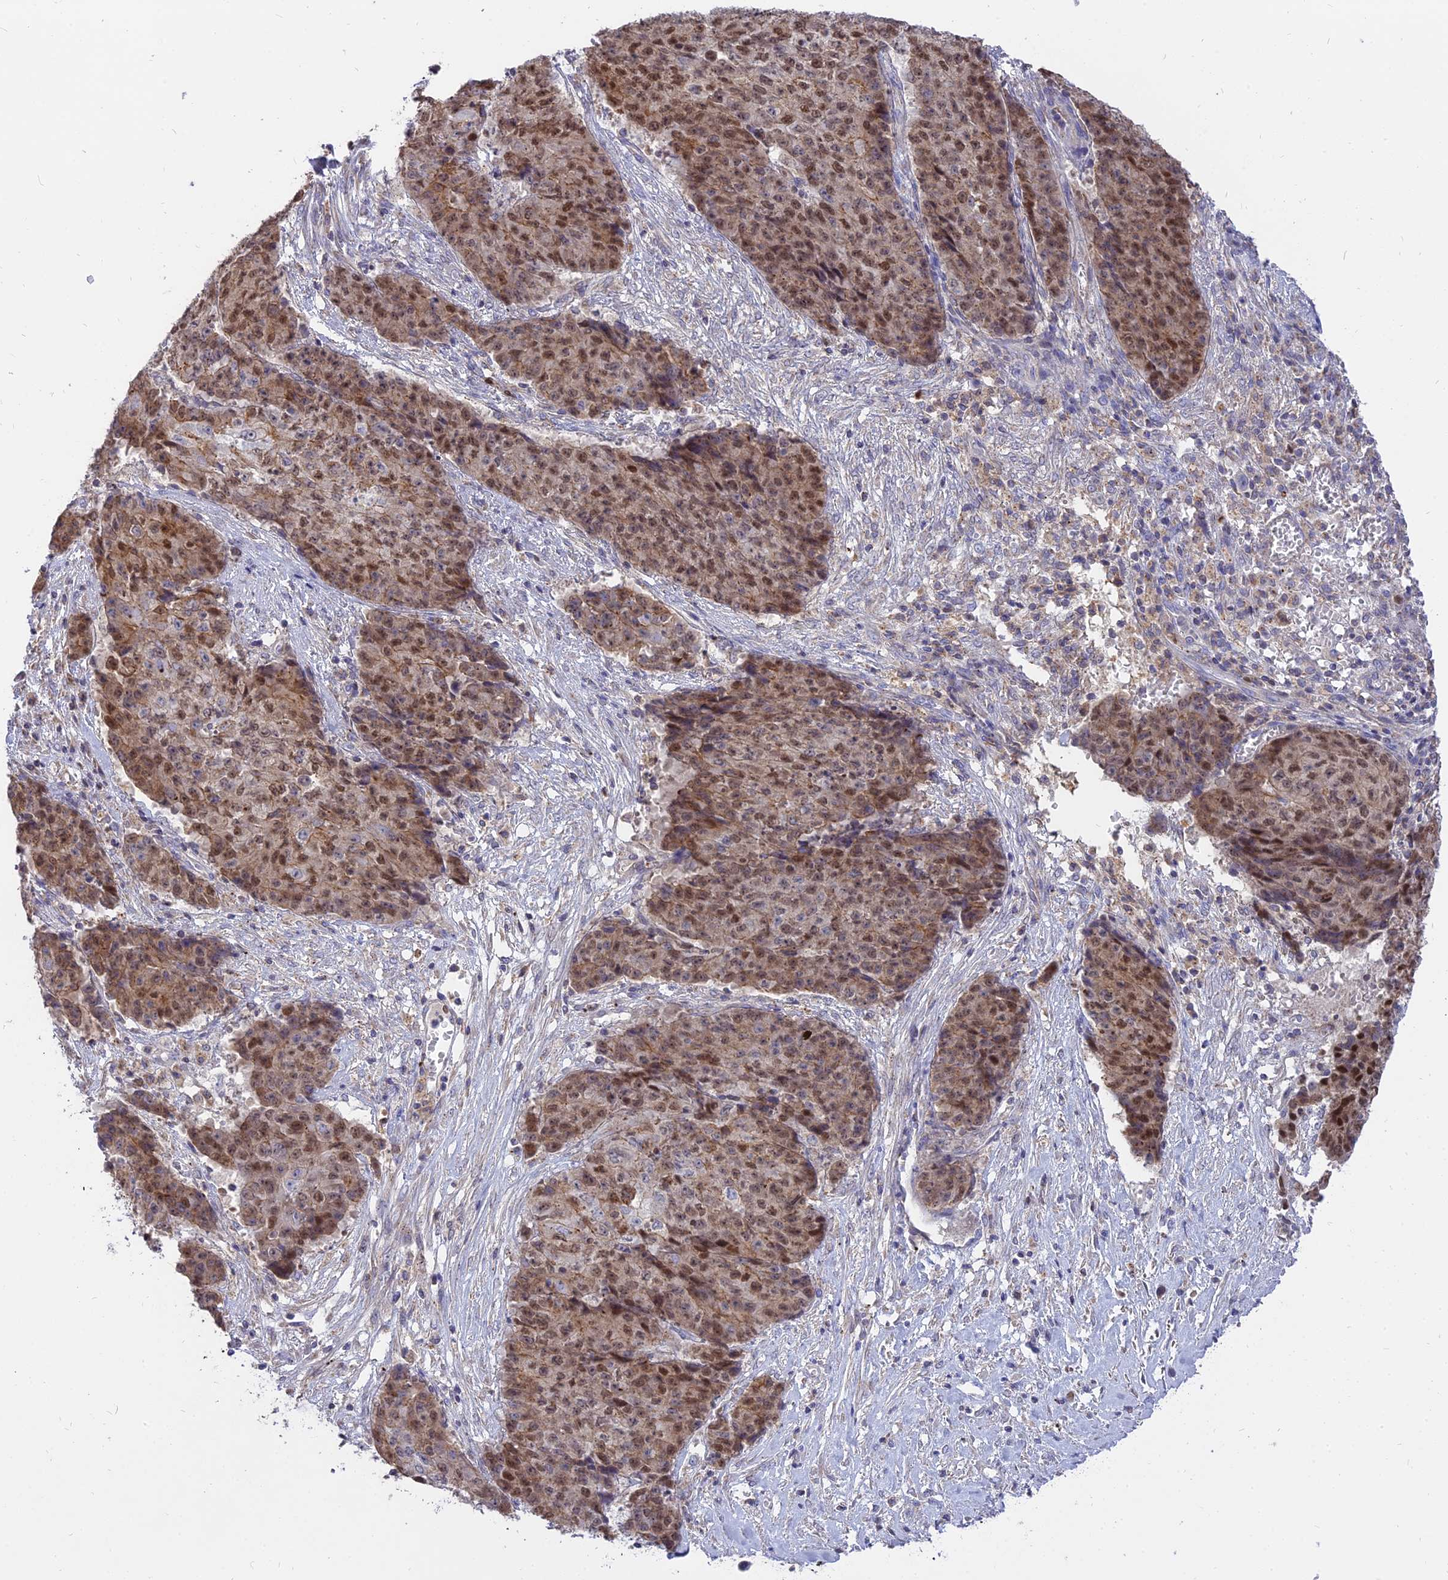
{"staining": {"intensity": "moderate", "quantity": ">75%", "location": "nuclear"}, "tissue": "ovarian cancer", "cell_type": "Tumor cells", "image_type": "cancer", "snomed": [{"axis": "morphology", "description": "Carcinoma, endometroid"}, {"axis": "topography", "description": "Ovary"}], "caption": "A micrograph showing moderate nuclear positivity in about >75% of tumor cells in endometroid carcinoma (ovarian), as visualized by brown immunohistochemical staining.", "gene": "CENPV", "patient": {"sex": "female", "age": 42}}